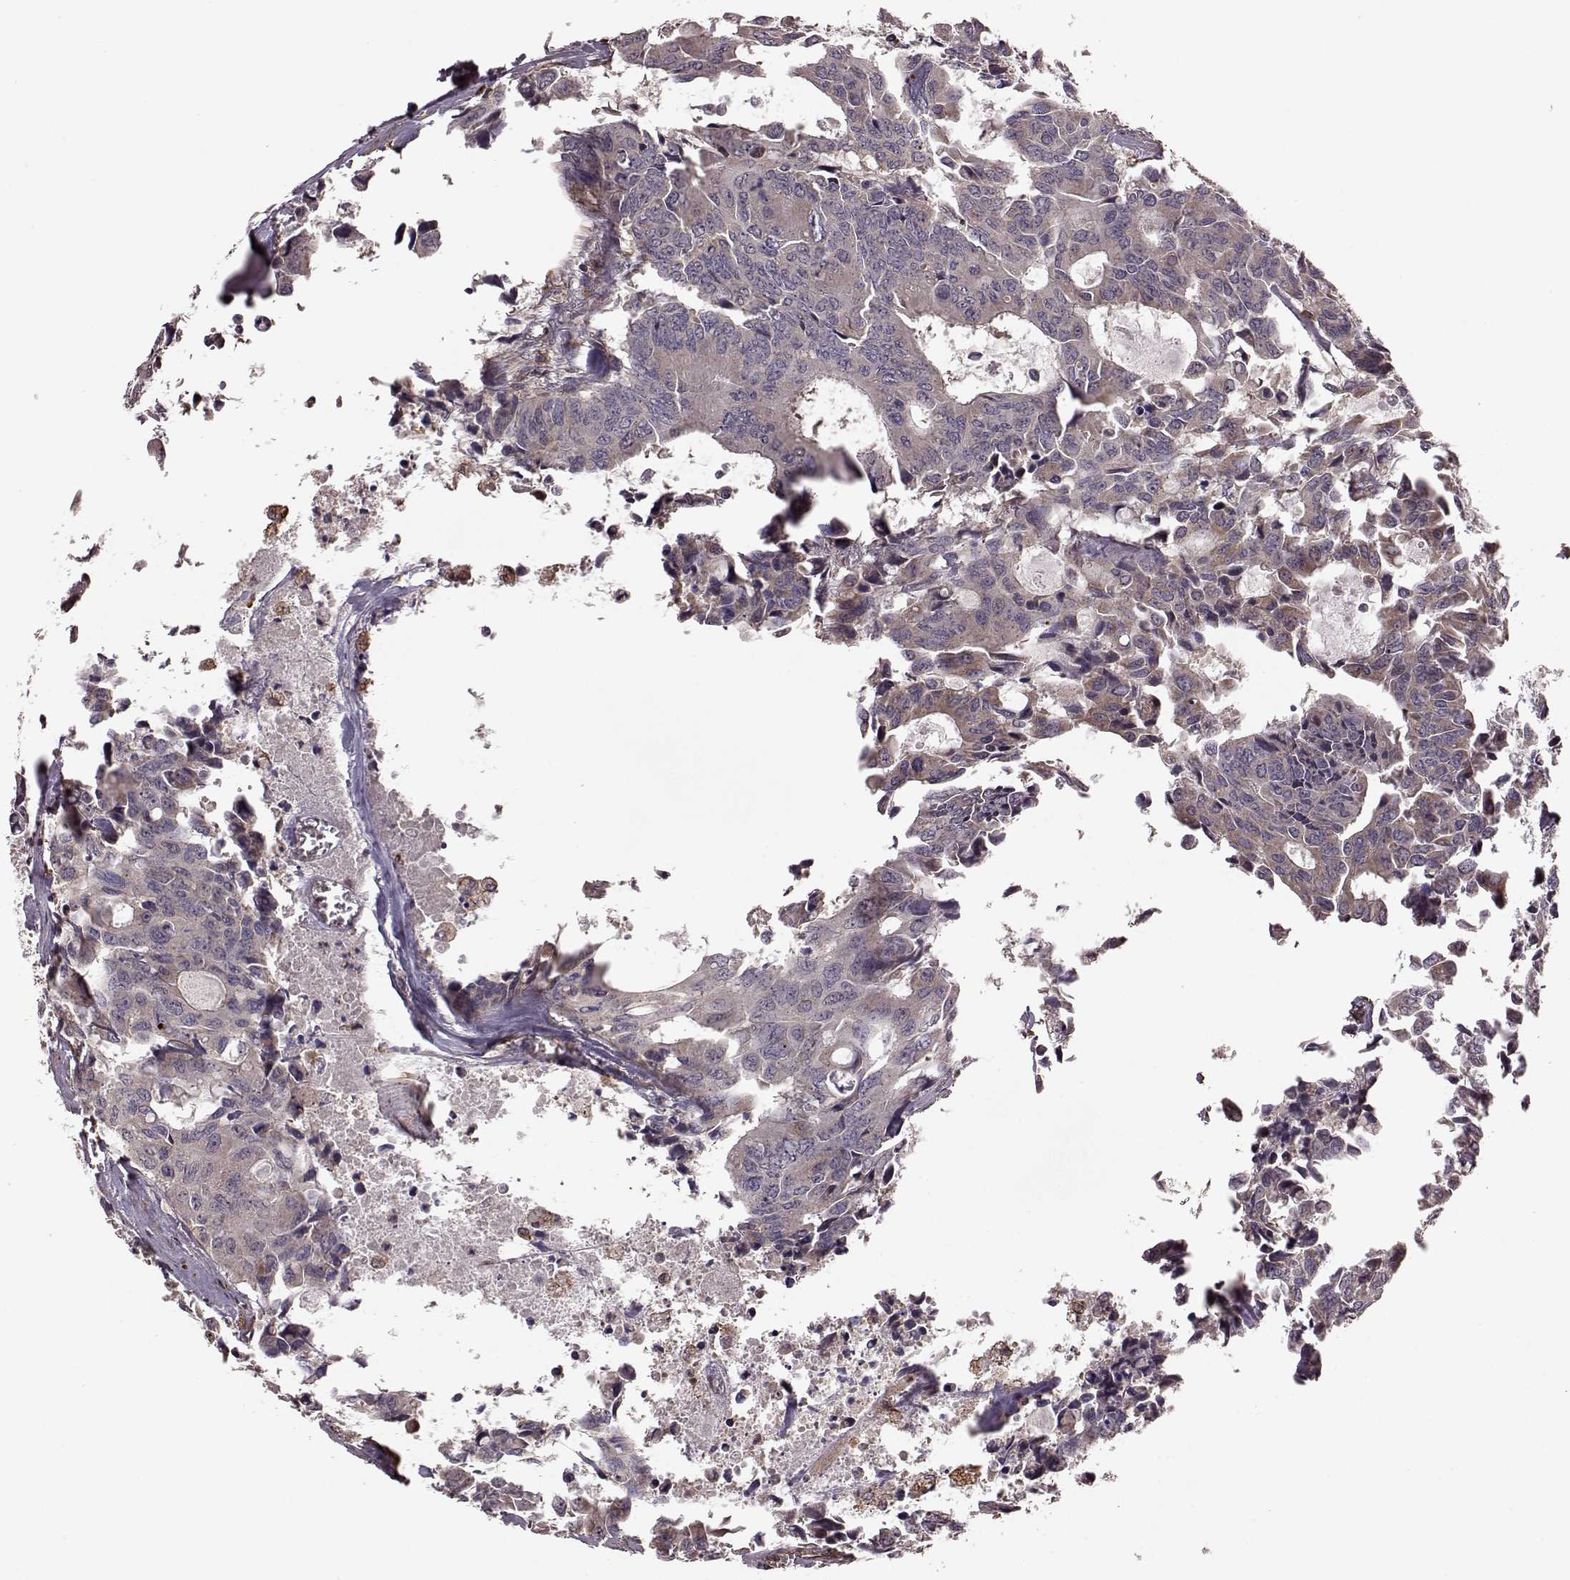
{"staining": {"intensity": "weak", "quantity": ">75%", "location": "cytoplasmic/membranous"}, "tissue": "colorectal cancer", "cell_type": "Tumor cells", "image_type": "cancer", "snomed": [{"axis": "morphology", "description": "Adenocarcinoma, NOS"}, {"axis": "topography", "description": "Rectum"}], "caption": "Colorectal cancer (adenocarcinoma) stained with DAB IHC exhibits low levels of weak cytoplasmic/membranous staining in about >75% of tumor cells. (DAB = brown stain, brightfield microscopy at high magnification).", "gene": "NTF3", "patient": {"sex": "male", "age": 76}}